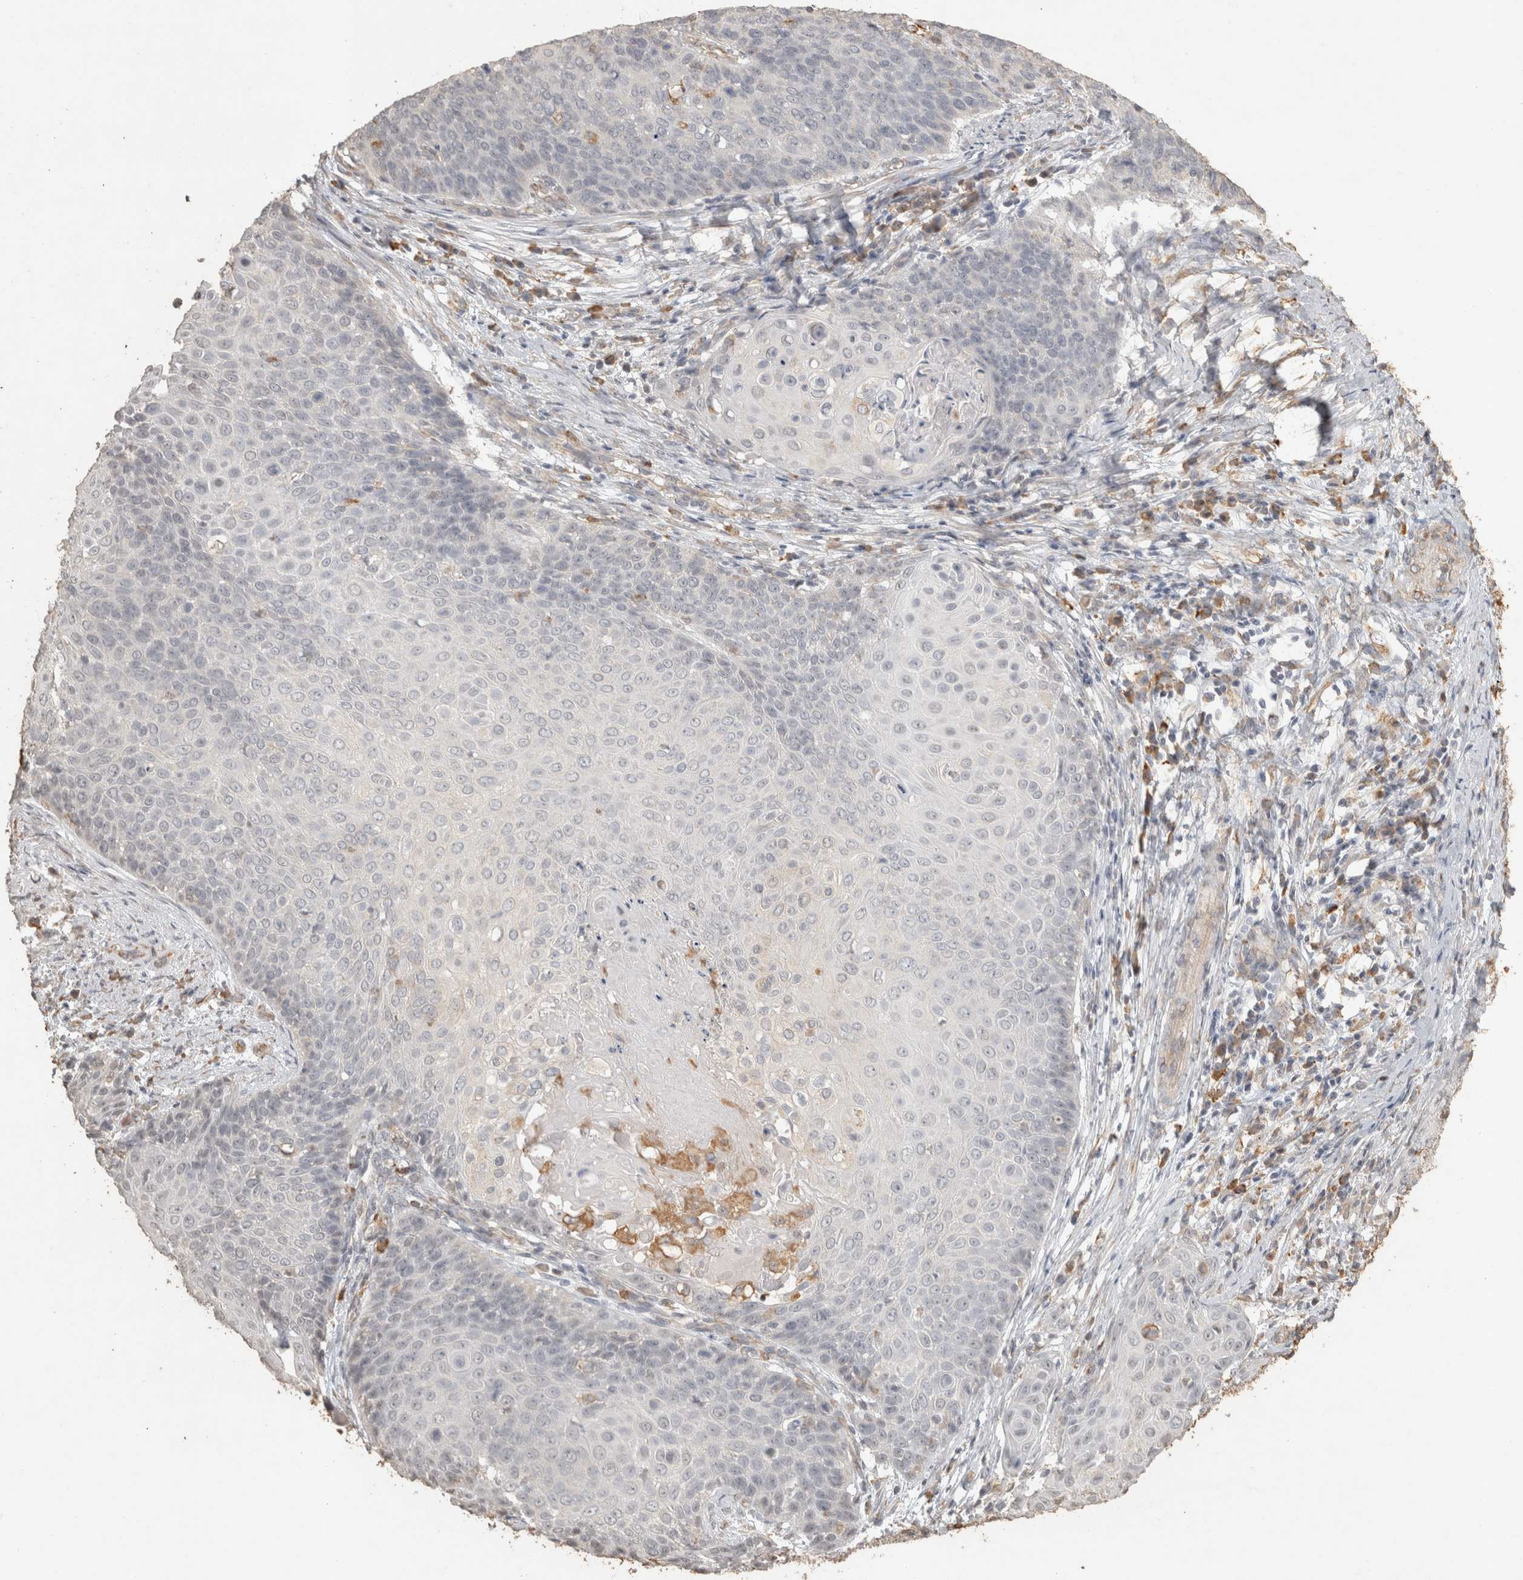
{"staining": {"intensity": "negative", "quantity": "none", "location": "none"}, "tissue": "cervical cancer", "cell_type": "Tumor cells", "image_type": "cancer", "snomed": [{"axis": "morphology", "description": "Squamous cell carcinoma, NOS"}, {"axis": "topography", "description": "Cervix"}], "caption": "There is no significant staining in tumor cells of cervical cancer.", "gene": "REPS2", "patient": {"sex": "female", "age": 39}}